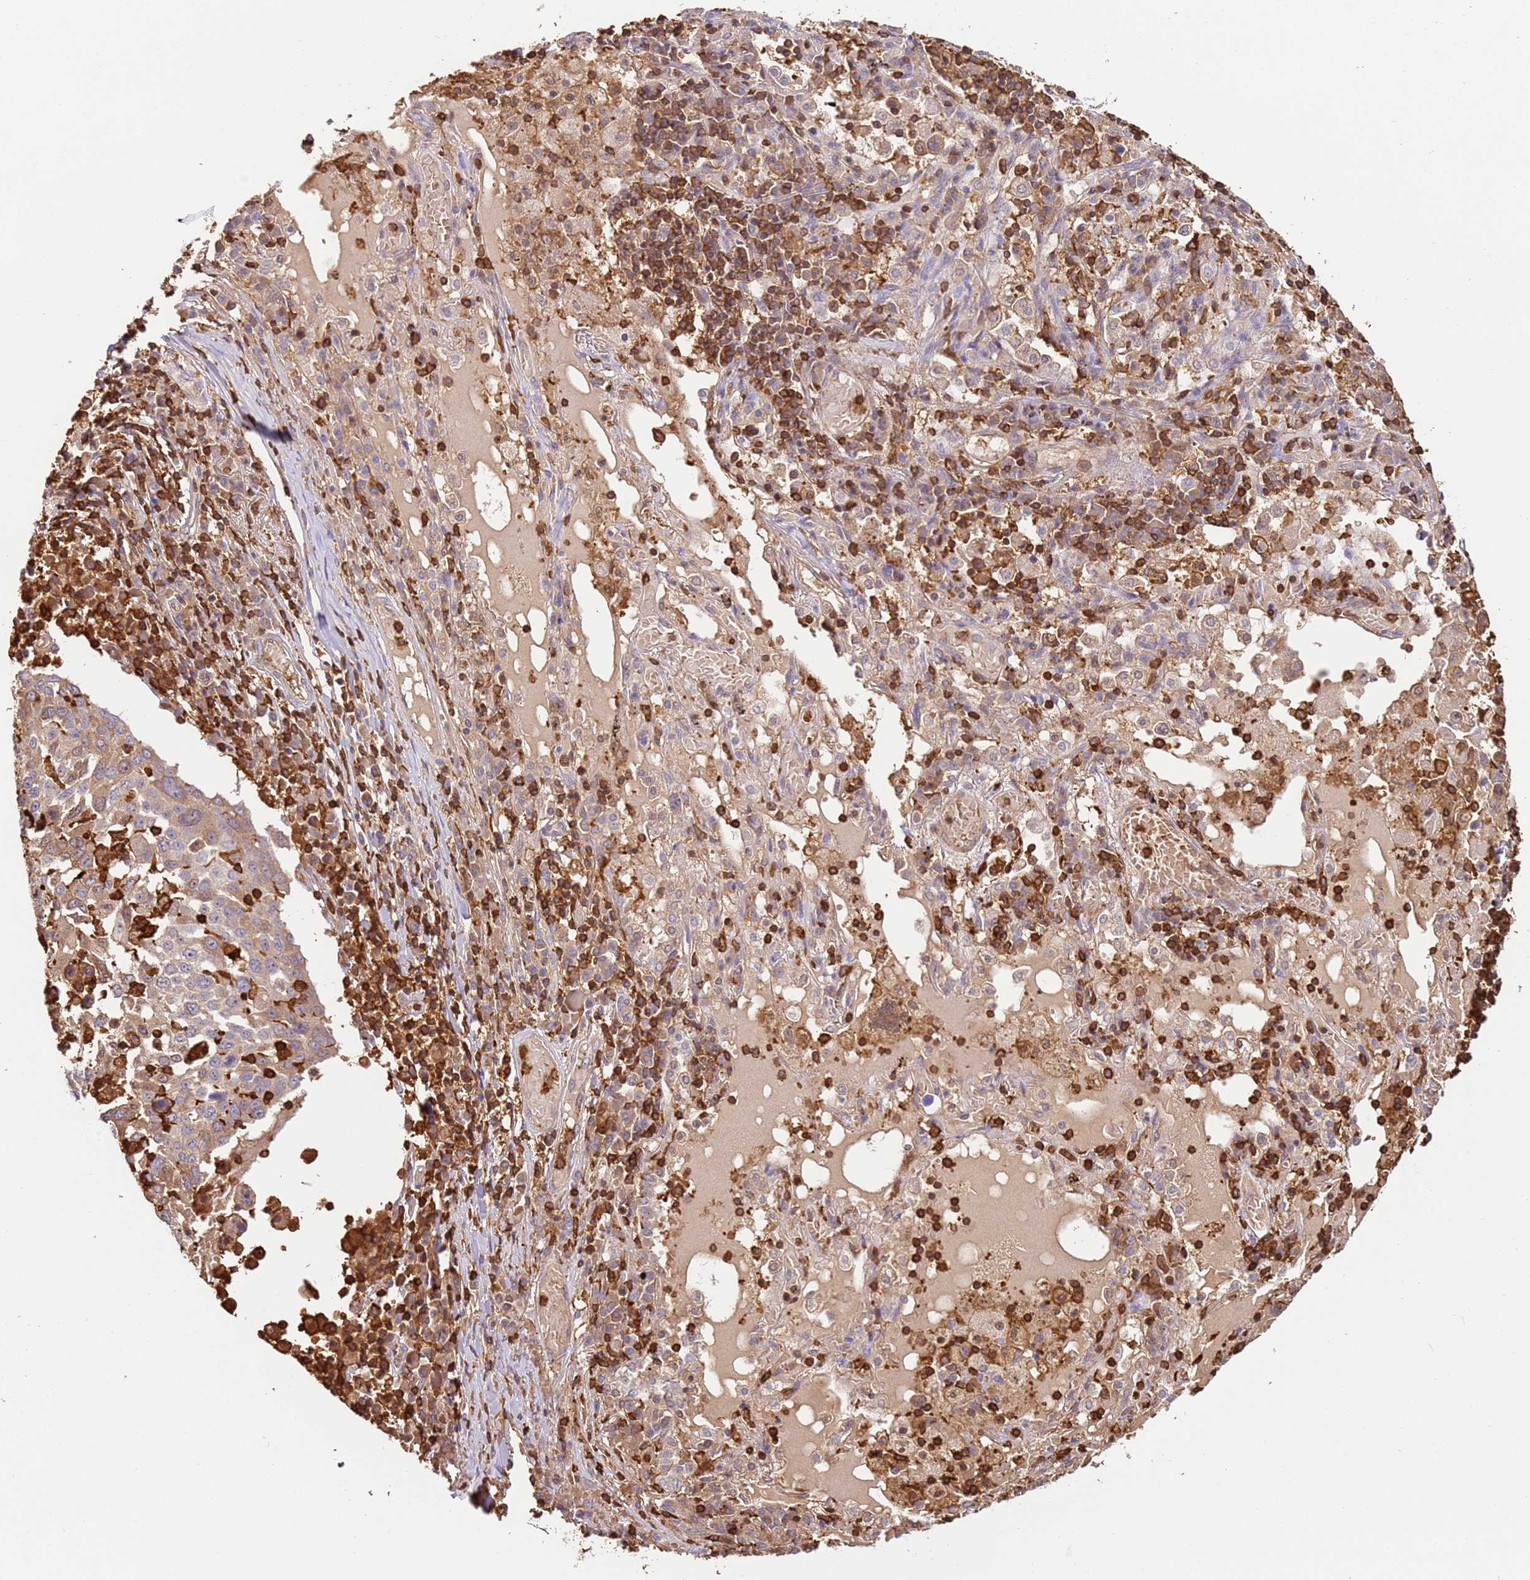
{"staining": {"intensity": "moderate", "quantity": "<25%", "location": "cytoplasmic/membranous"}, "tissue": "lung cancer", "cell_type": "Tumor cells", "image_type": "cancer", "snomed": [{"axis": "morphology", "description": "Squamous cell carcinoma, NOS"}, {"axis": "topography", "description": "Lung"}], "caption": "Lung squamous cell carcinoma was stained to show a protein in brown. There is low levels of moderate cytoplasmic/membranous staining in approximately <25% of tumor cells.", "gene": "OR6P1", "patient": {"sex": "male", "age": 65}}